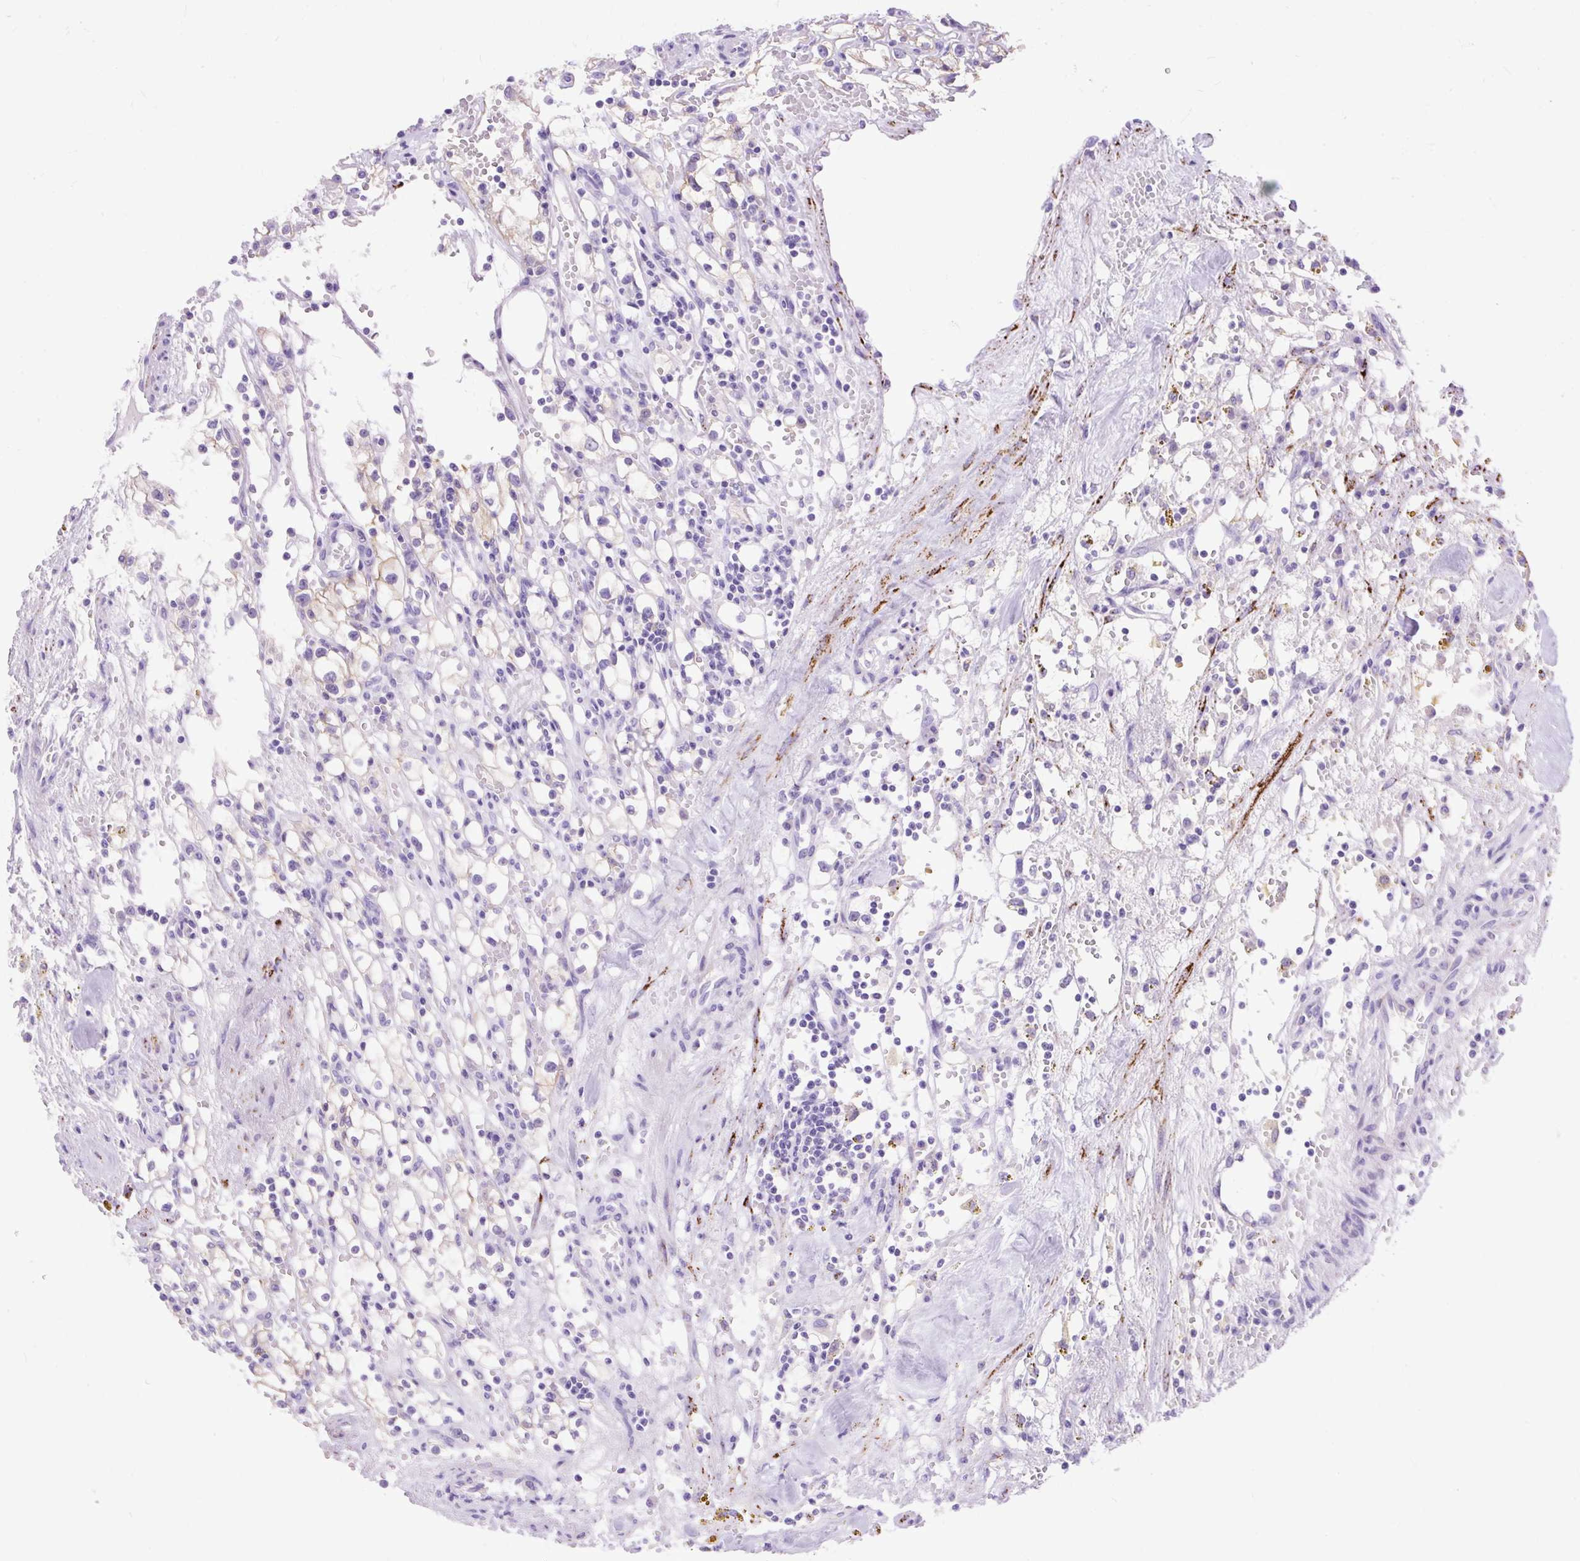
{"staining": {"intensity": "negative", "quantity": "none", "location": "none"}, "tissue": "renal cancer", "cell_type": "Tumor cells", "image_type": "cancer", "snomed": [{"axis": "morphology", "description": "Adenocarcinoma, NOS"}, {"axis": "topography", "description": "Kidney"}], "caption": "High power microscopy micrograph of an immunohistochemistry (IHC) photomicrograph of adenocarcinoma (renal), revealing no significant staining in tumor cells. (Brightfield microscopy of DAB (3,3'-diaminobenzidine) IHC at high magnification).", "gene": "ZNF256", "patient": {"sex": "male", "age": 56}}